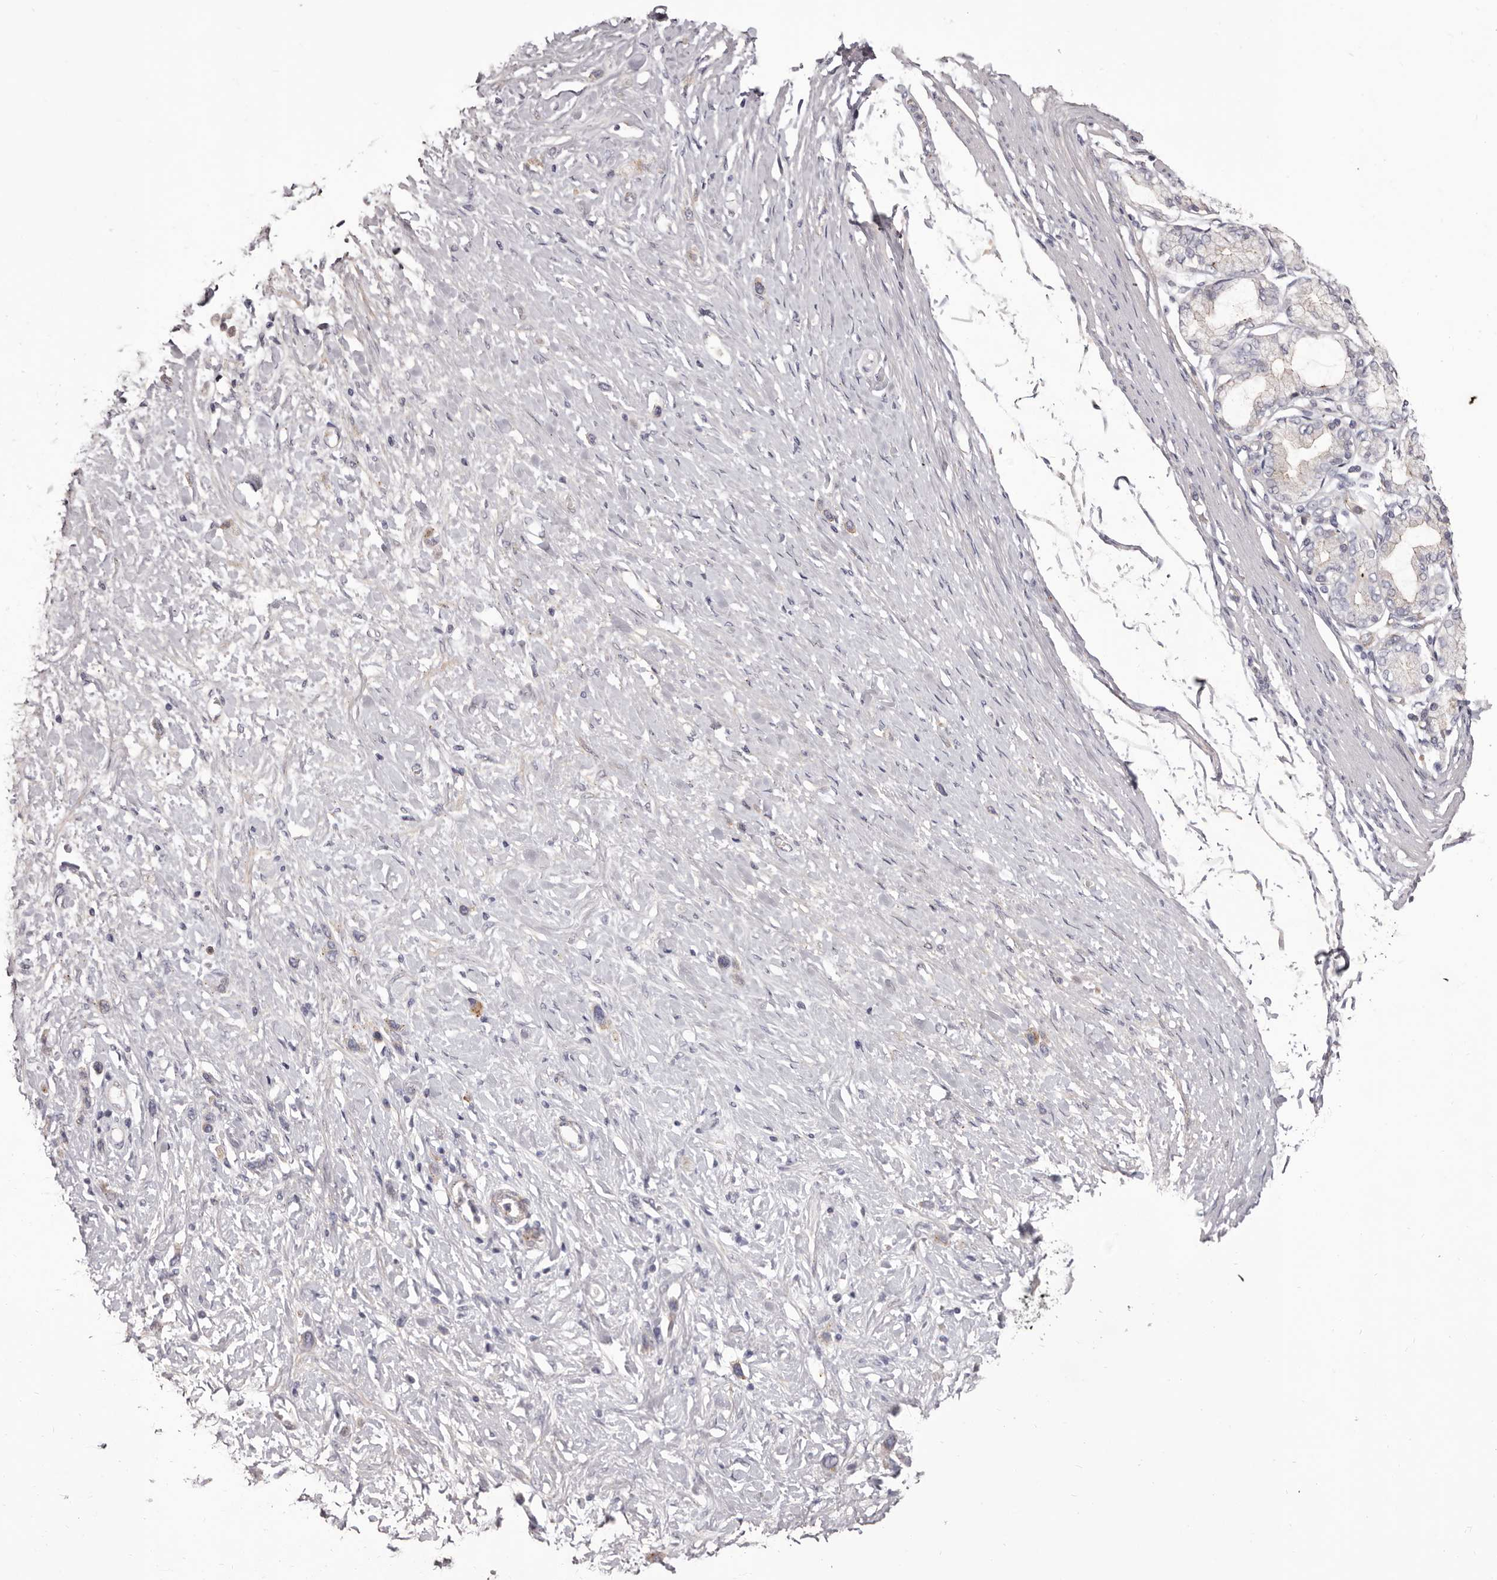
{"staining": {"intensity": "weak", "quantity": "<25%", "location": "cytoplasmic/membranous"}, "tissue": "stomach cancer", "cell_type": "Tumor cells", "image_type": "cancer", "snomed": [{"axis": "morphology", "description": "Adenocarcinoma, NOS"}, {"axis": "topography", "description": "Stomach"}], "caption": "IHC photomicrograph of adenocarcinoma (stomach) stained for a protein (brown), which demonstrates no staining in tumor cells.", "gene": "PEG10", "patient": {"sex": "female", "age": 65}}